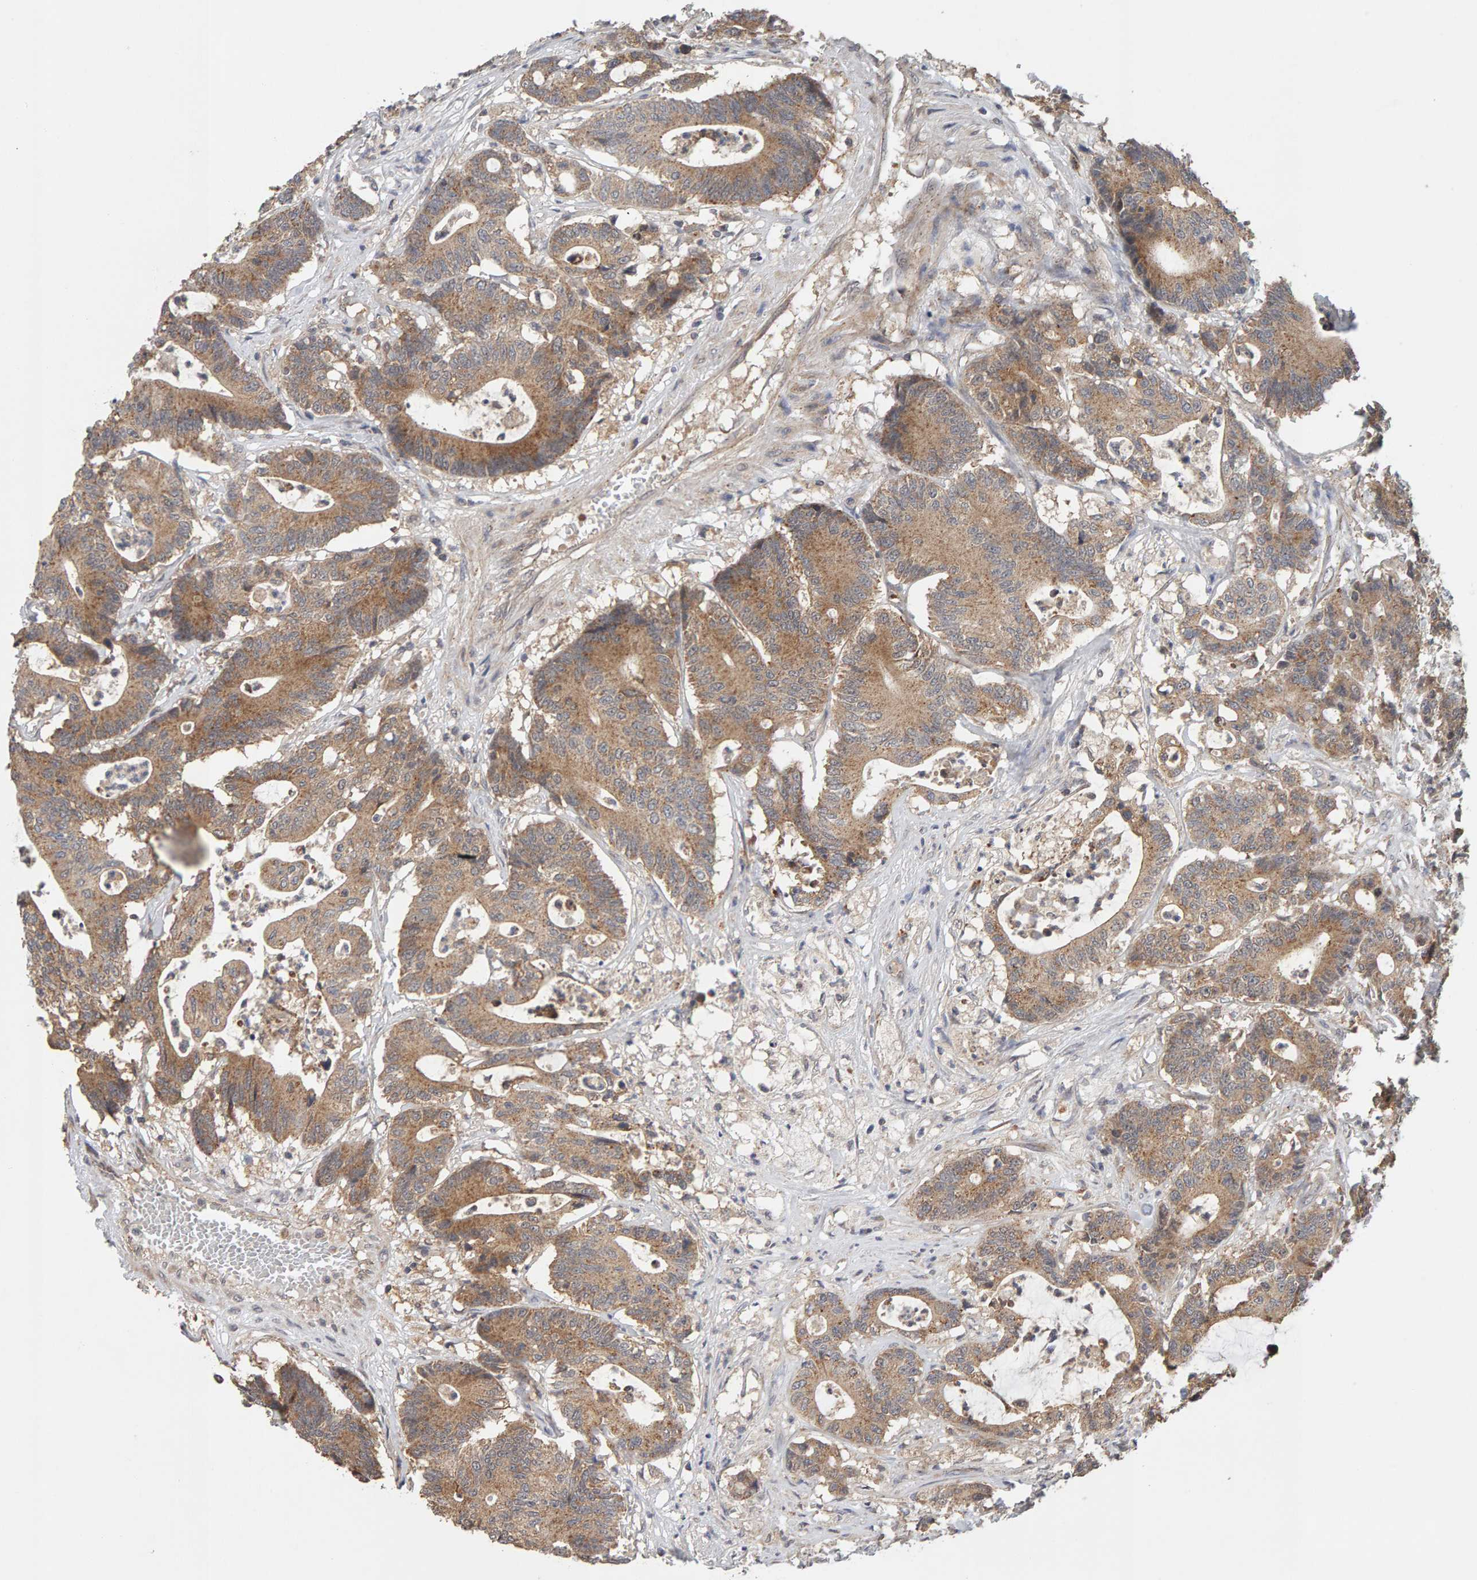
{"staining": {"intensity": "moderate", "quantity": ">75%", "location": "cytoplasmic/membranous"}, "tissue": "colorectal cancer", "cell_type": "Tumor cells", "image_type": "cancer", "snomed": [{"axis": "morphology", "description": "Adenocarcinoma, NOS"}, {"axis": "topography", "description": "Colon"}], "caption": "This histopathology image displays immunohistochemistry staining of adenocarcinoma (colorectal), with medium moderate cytoplasmic/membranous staining in approximately >75% of tumor cells.", "gene": "DNAJC7", "patient": {"sex": "female", "age": 84}}